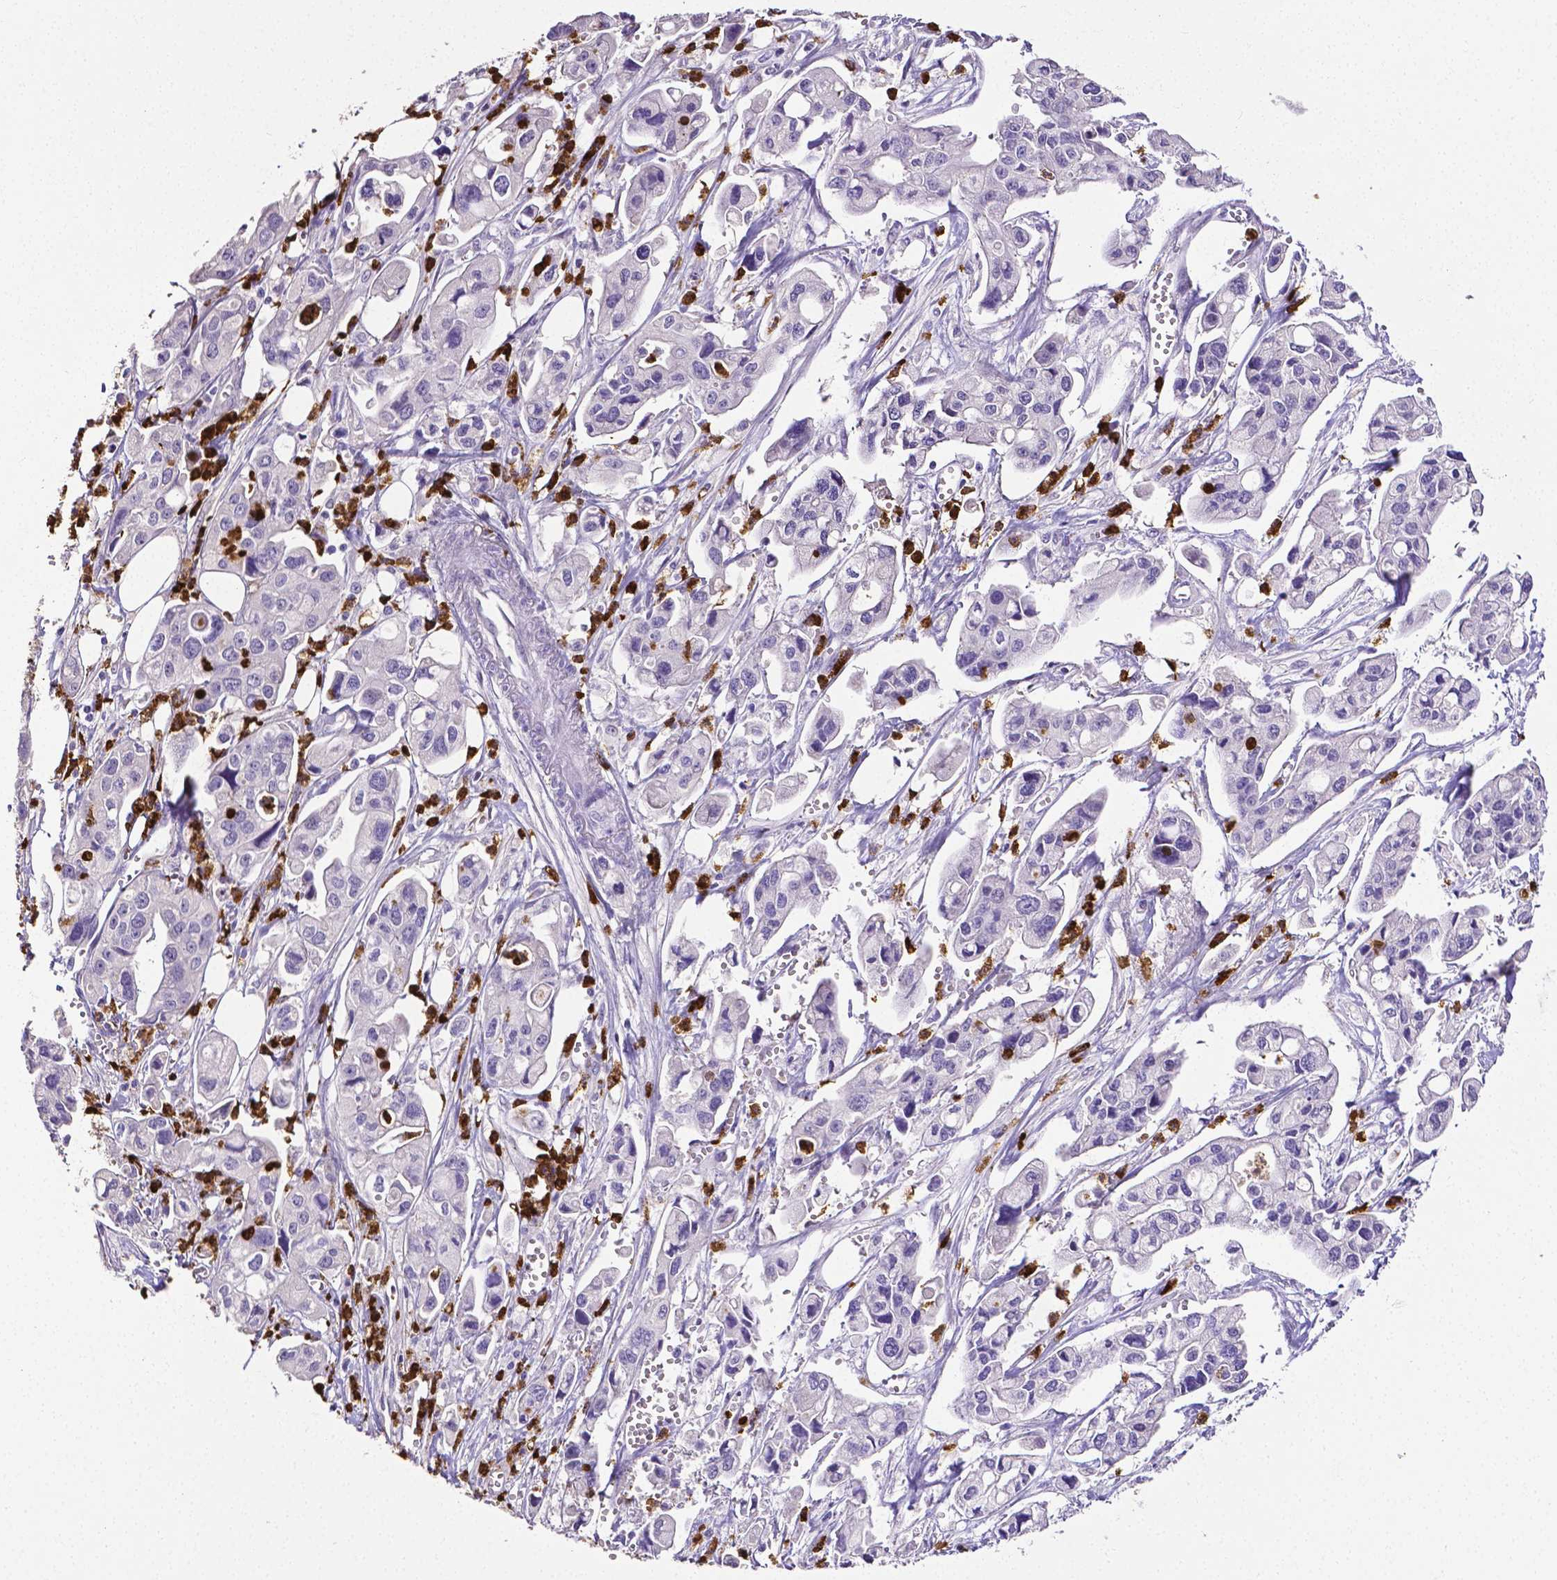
{"staining": {"intensity": "negative", "quantity": "none", "location": "none"}, "tissue": "pancreatic cancer", "cell_type": "Tumor cells", "image_type": "cancer", "snomed": [{"axis": "morphology", "description": "Adenocarcinoma, NOS"}, {"axis": "topography", "description": "Pancreas"}], "caption": "IHC micrograph of human pancreatic cancer (adenocarcinoma) stained for a protein (brown), which exhibits no expression in tumor cells.", "gene": "MMP9", "patient": {"sex": "male", "age": 70}}